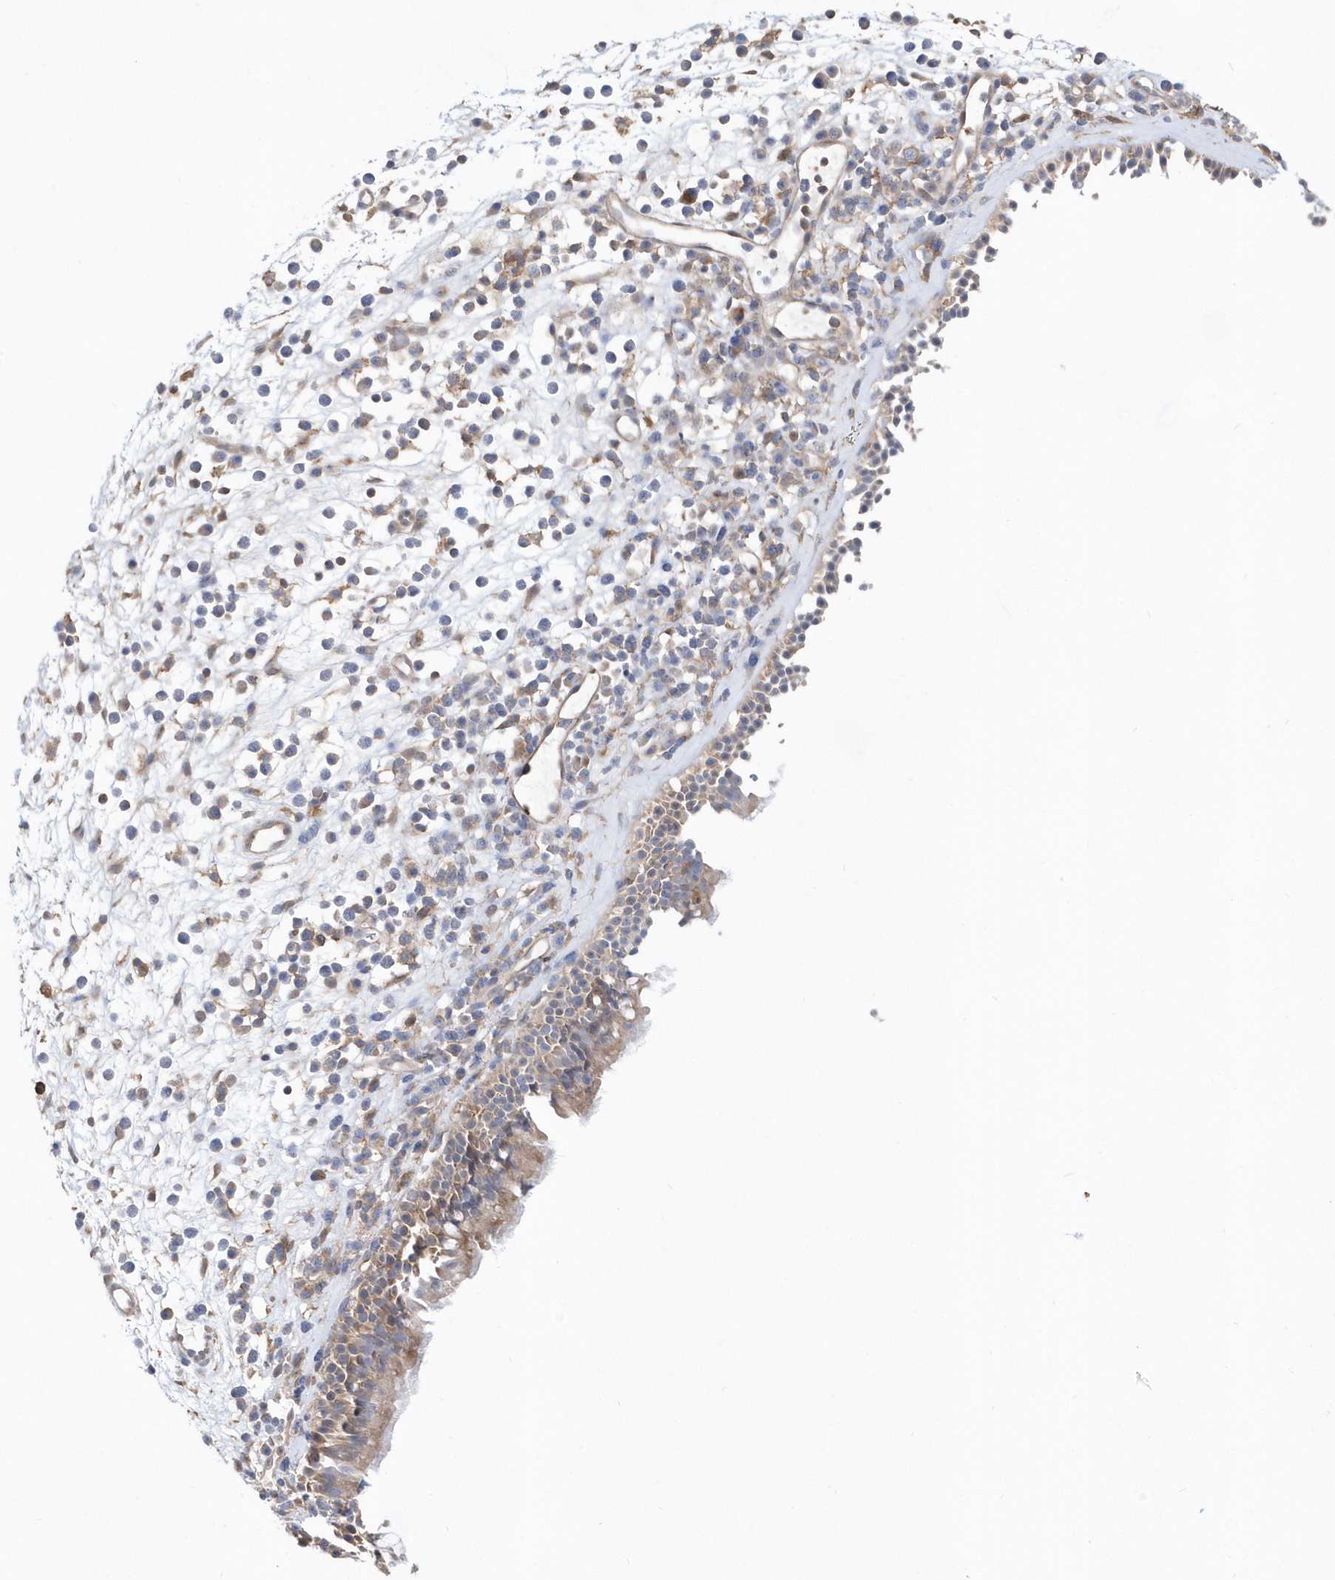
{"staining": {"intensity": "moderate", "quantity": "25%-75%", "location": "cytoplasmic/membranous"}, "tissue": "nasopharynx", "cell_type": "Respiratory epithelial cells", "image_type": "normal", "snomed": [{"axis": "morphology", "description": "Normal tissue, NOS"}, {"axis": "morphology", "description": "Inflammation, NOS"}, {"axis": "morphology", "description": "Malignant melanoma, Metastatic site"}, {"axis": "topography", "description": "Nasopharynx"}], "caption": "A histopathology image showing moderate cytoplasmic/membranous positivity in approximately 25%-75% of respiratory epithelial cells in normal nasopharynx, as visualized by brown immunohistochemical staining.", "gene": "BDH2", "patient": {"sex": "male", "age": 70}}